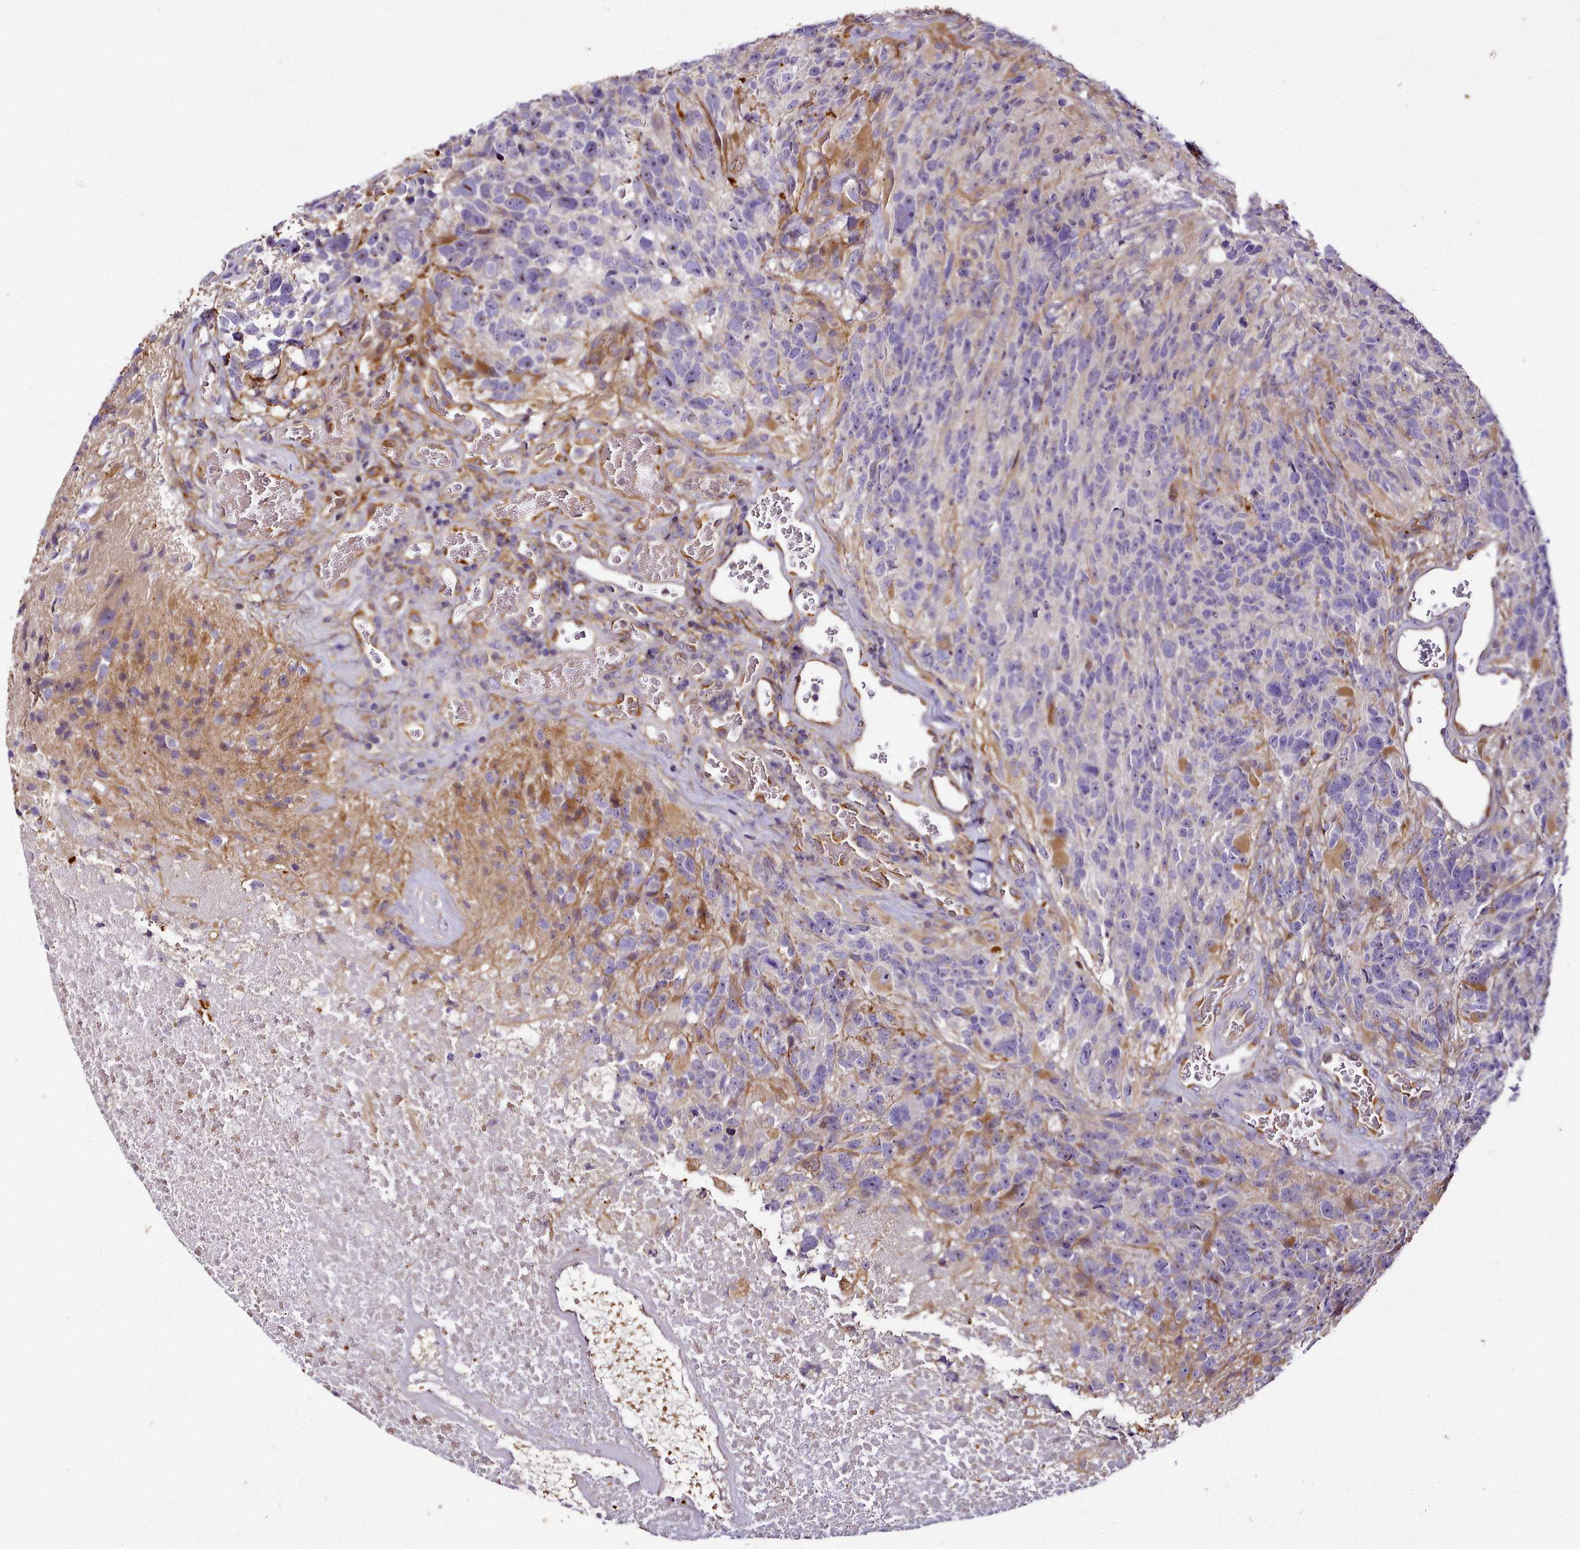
{"staining": {"intensity": "weak", "quantity": "<25%", "location": "cytoplasmic/membranous"}, "tissue": "glioma", "cell_type": "Tumor cells", "image_type": "cancer", "snomed": [{"axis": "morphology", "description": "Glioma, malignant, High grade"}, {"axis": "topography", "description": "Brain"}], "caption": "DAB immunohistochemical staining of glioma reveals no significant expression in tumor cells.", "gene": "NBPF1", "patient": {"sex": "male", "age": 76}}